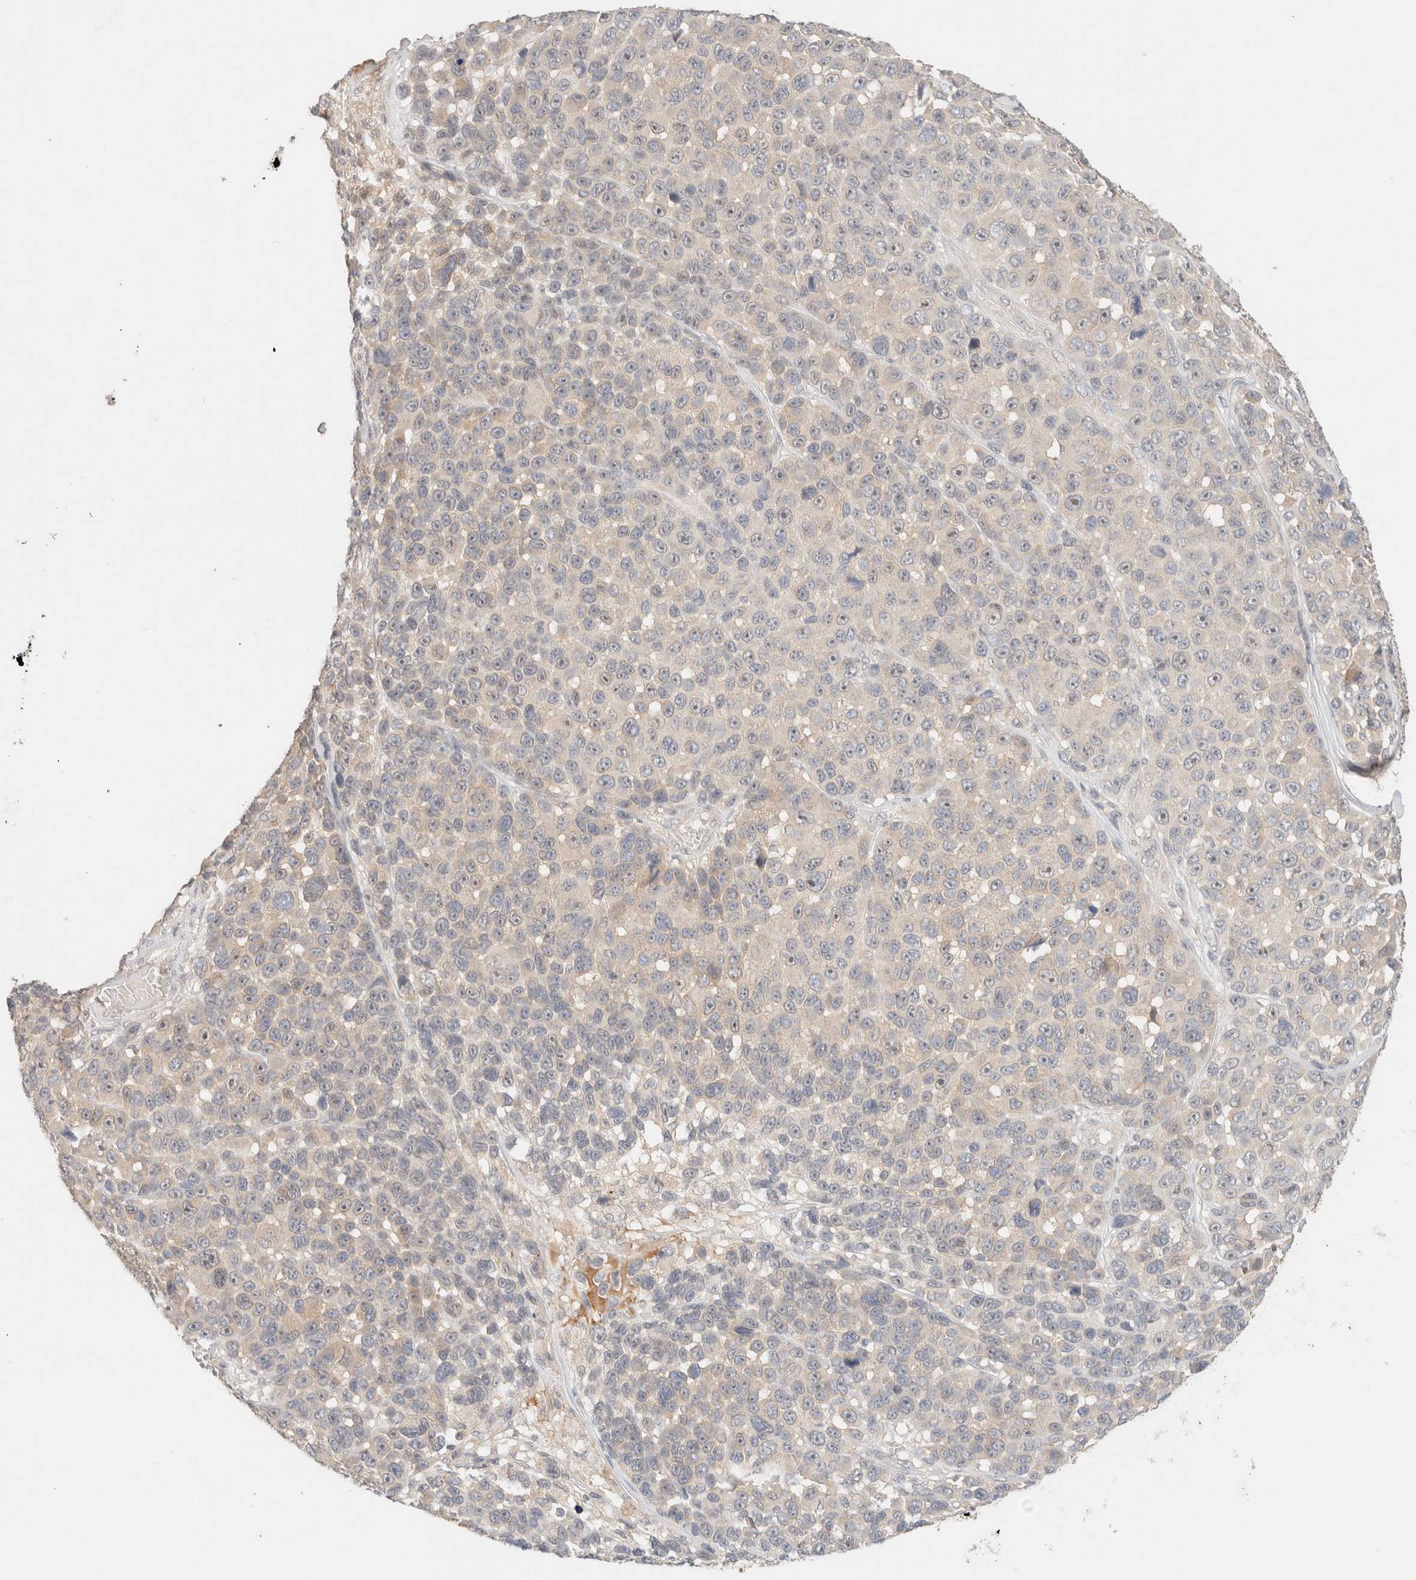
{"staining": {"intensity": "negative", "quantity": "none", "location": "none"}, "tissue": "melanoma", "cell_type": "Tumor cells", "image_type": "cancer", "snomed": [{"axis": "morphology", "description": "Malignant melanoma, NOS"}, {"axis": "topography", "description": "Skin"}], "caption": "Immunohistochemistry (IHC) histopathology image of human malignant melanoma stained for a protein (brown), which displays no expression in tumor cells.", "gene": "SARM1", "patient": {"sex": "male", "age": 53}}